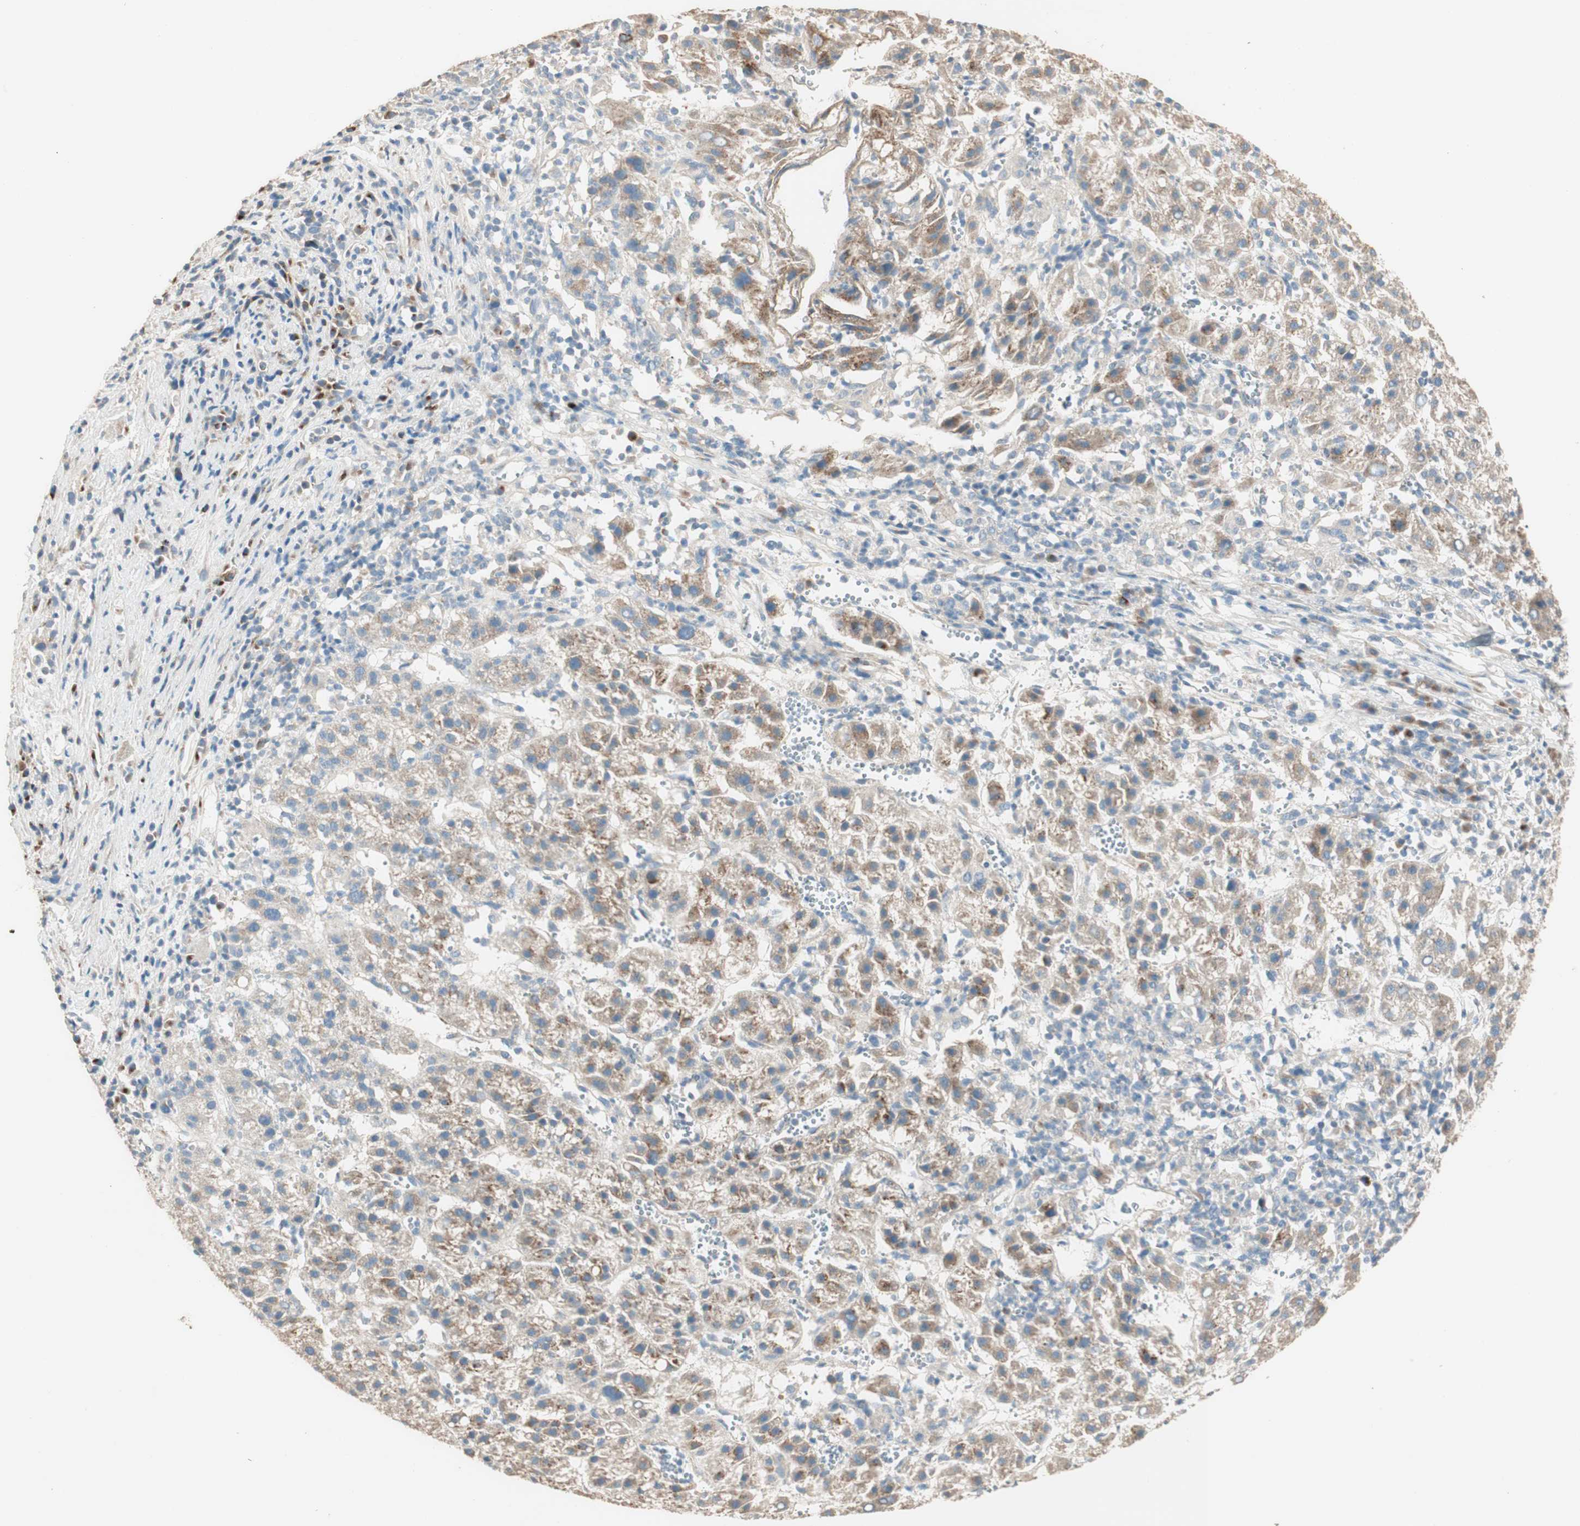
{"staining": {"intensity": "moderate", "quantity": ">75%", "location": "cytoplasmic/membranous"}, "tissue": "liver cancer", "cell_type": "Tumor cells", "image_type": "cancer", "snomed": [{"axis": "morphology", "description": "Carcinoma, Hepatocellular, NOS"}, {"axis": "topography", "description": "Liver"}], "caption": "Immunohistochemistry (IHC) of human liver cancer (hepatocellular carcinoma) reveals medium levels of moderate cytoplasmic/membranous positivity in approximately >75% of tumor cells.", "gene": "RARRES1", "patient": {"sex": "female", "age": 58}}